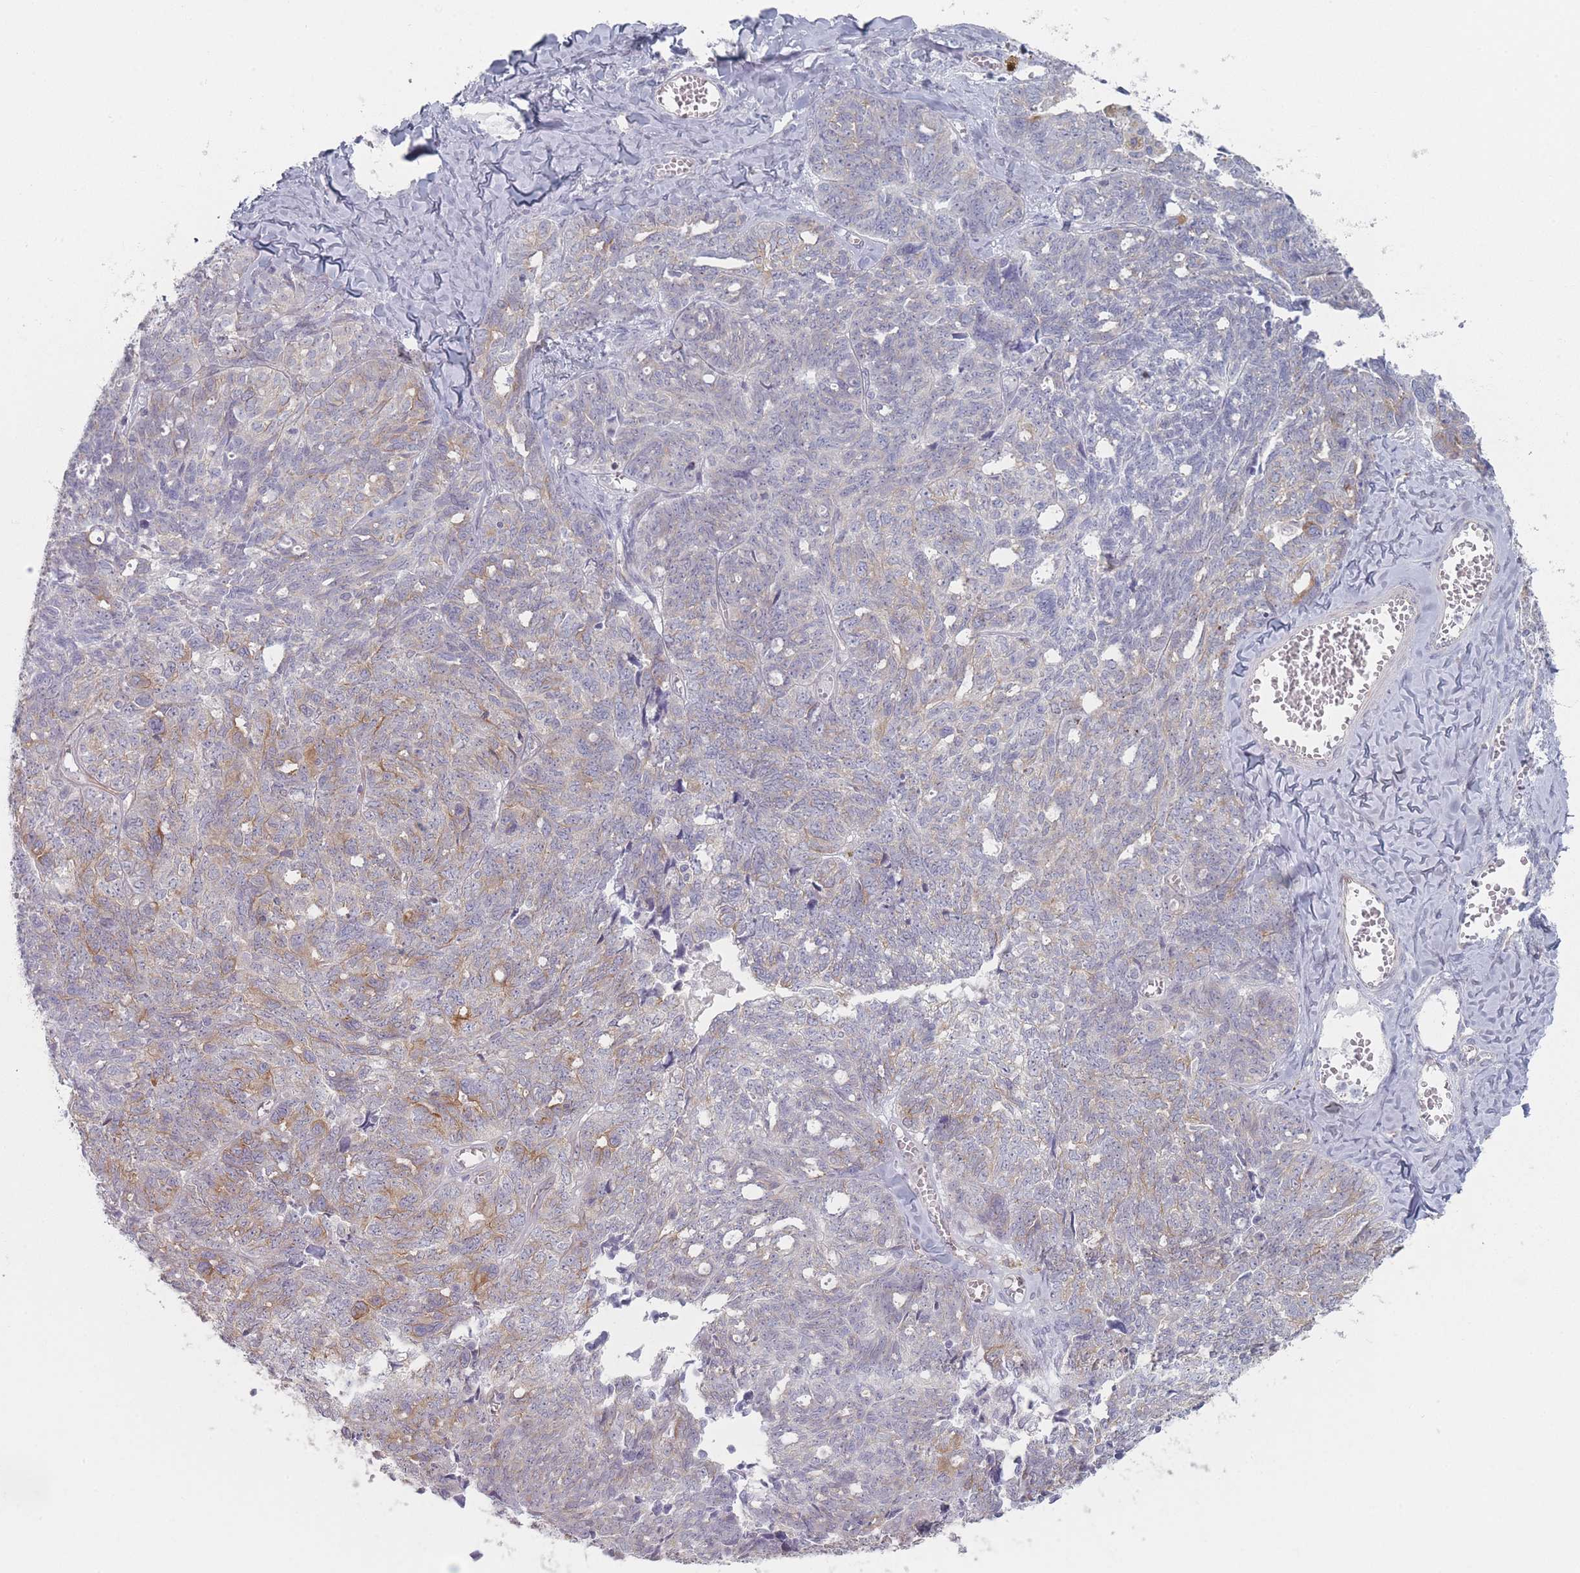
{"staining": {"intensity": "moderate", "quantity": "<25%", "location": "cytoplasmic/membranous"}, "tissue": "ovarian cancer", "cell_type": "Tumor cells", "image_type": "cancer", "snomed": [{"axis": "morphology", "description": "Cystadenocarcinoma, serous, NOS"}, {"axis": "topography", "description": "Ovary"}], "caption": "Brown immunohistochemical staining in serous cystadenocarcinoma (ovarian) exhibits moderate cytoplasmic/membranous positivity in approximately <25% of tumor cells. (Stains: DAB in brown, nuclei in blue, Microscopy: brightfield microscopy at high magnification).", "gene": "RNF4", "patient": {"sex": "female", "age": 79}}